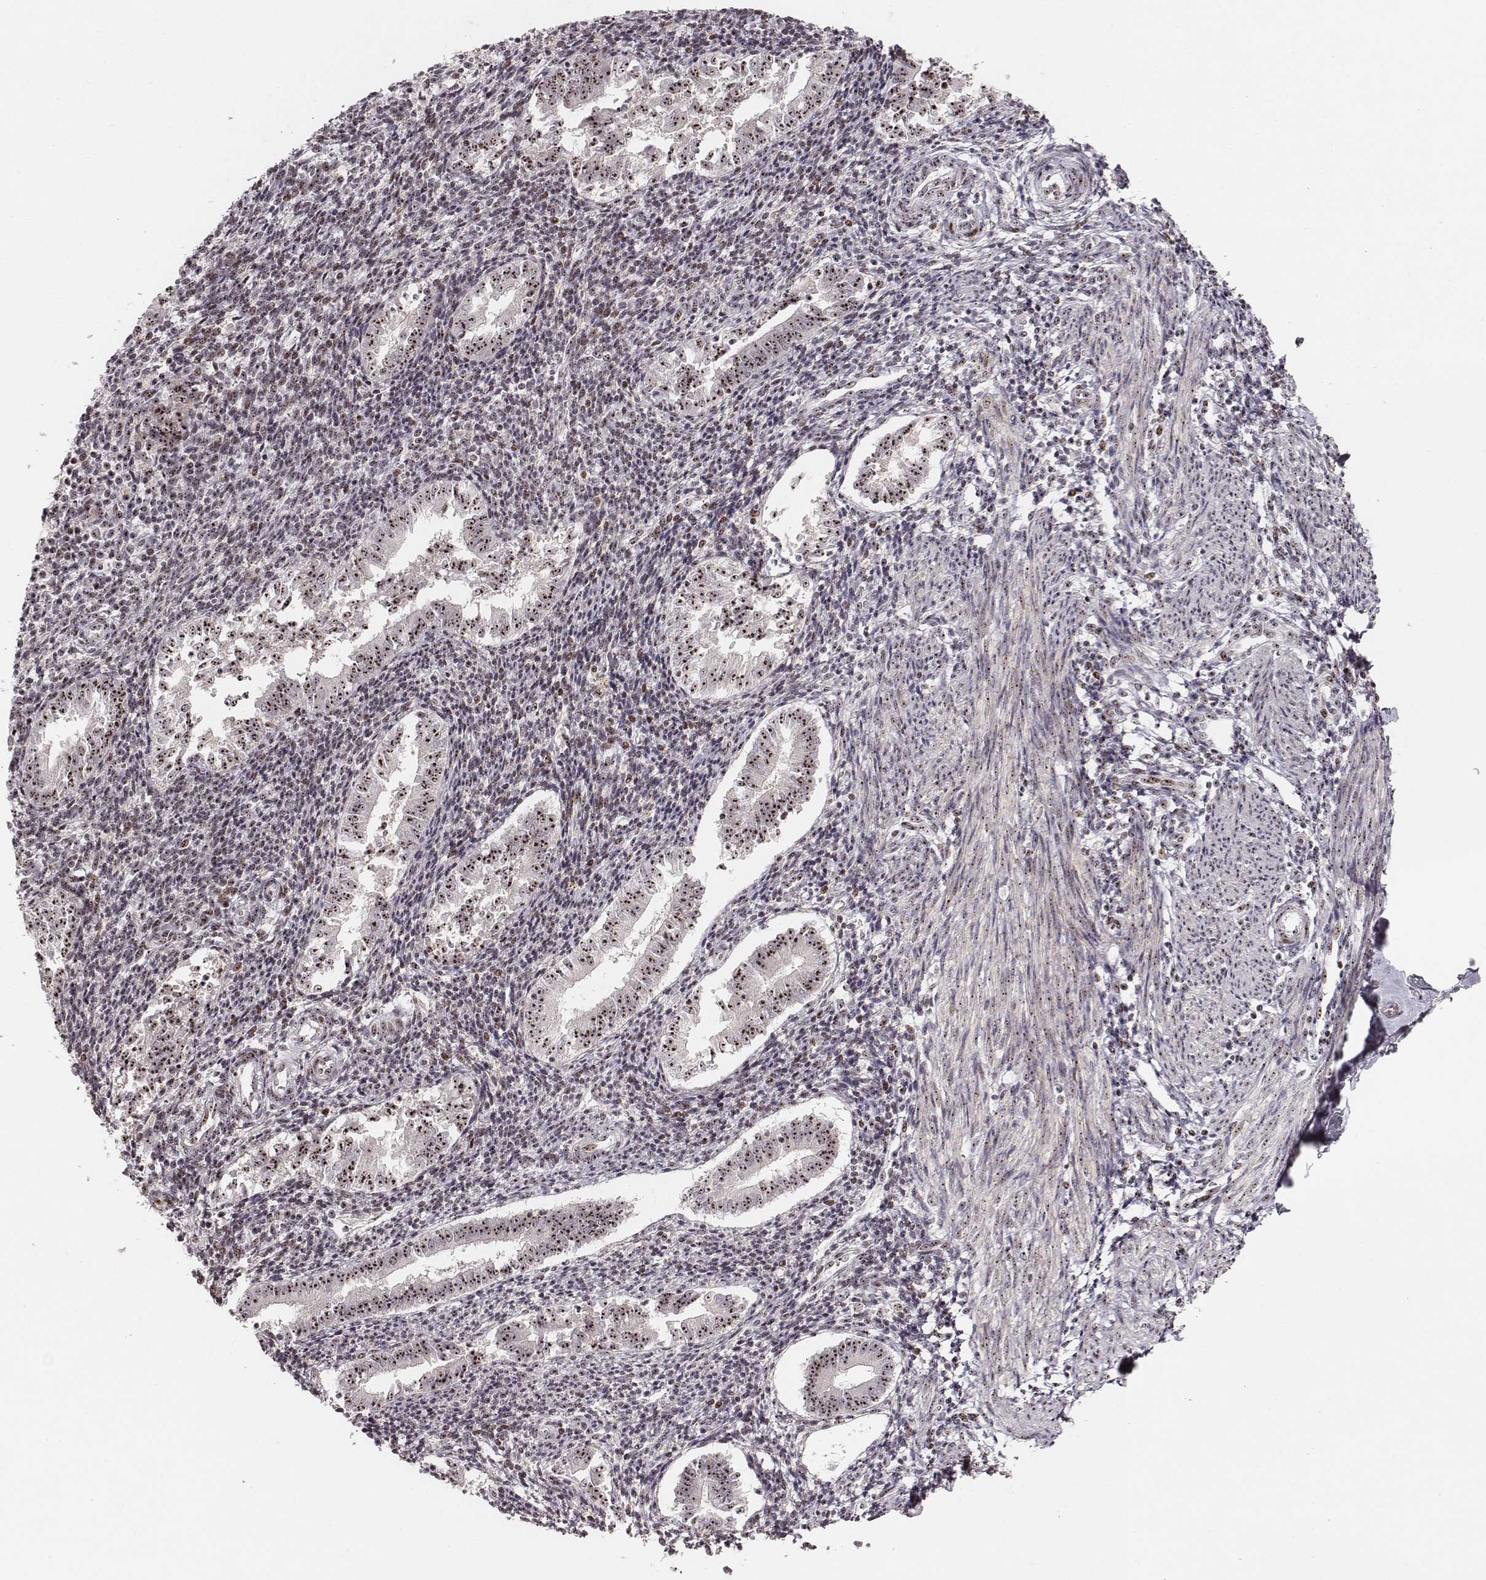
{"staining": {"intensity": "weak", "quantity": ">75%", "location": "nuclear"}, "tissue": "endometrium", "cell_type": "Cells in endometrial stroma", "image_type": "normal", "snomed": [{"axis": "morphology", "description": "Normal tissue, NOS"}, {"axis": "topography", "description": "Endometrium"}], "caption": "This image exhibits immunohistochemistry staining of unremarkable endometrium, with low weak nuclear staining in approximately >75% of cells in endometrial stroma.", "gene": "NOP56", "patient": {"sex": "female", "age": 25}}